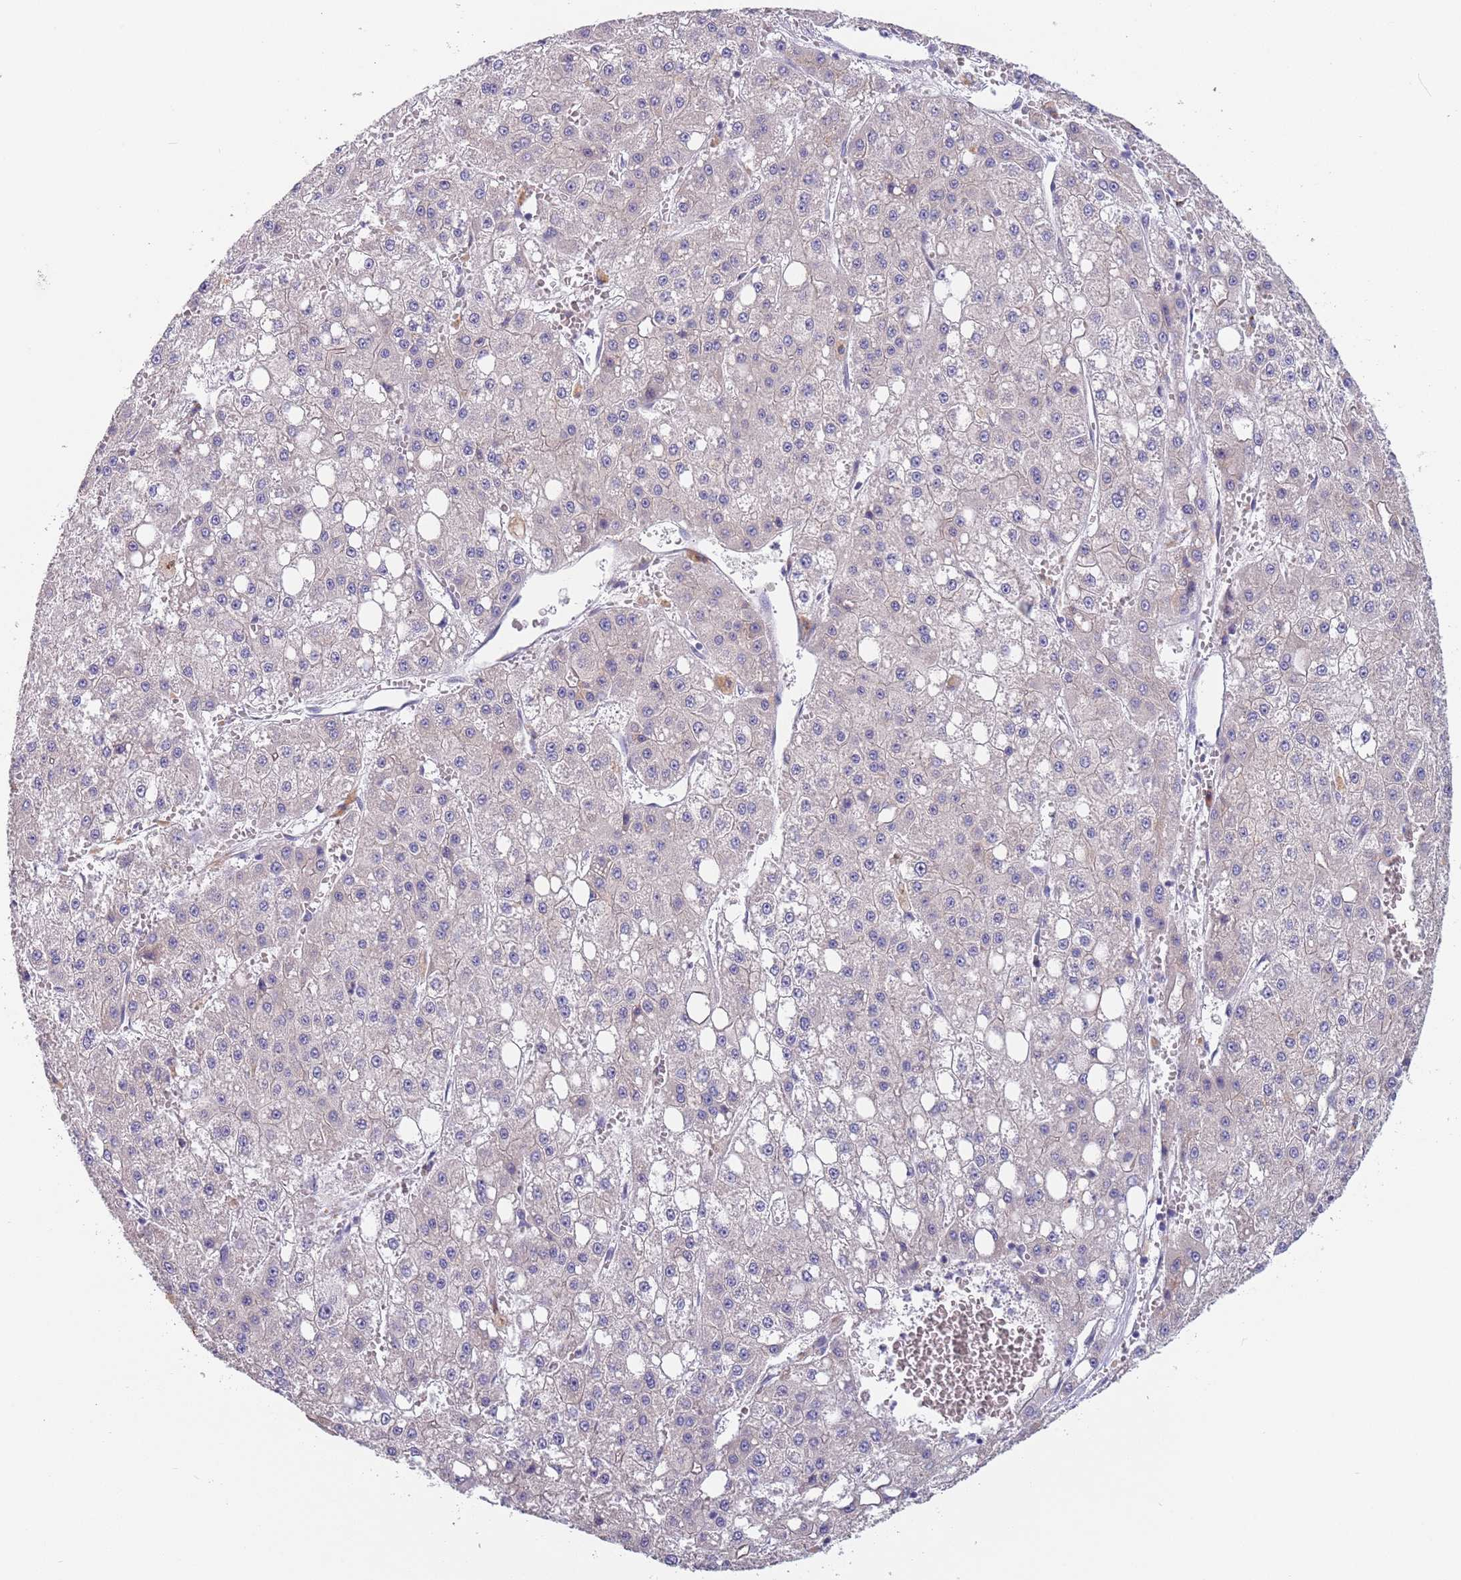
{"staining": {"intensity": "negative", "quantity": "none", "location": "none"}, "tissue": "liver cancer", "cell_type": "Tumor cells", "image_type": "cancer", "snomed": [{"axis": "morphology", "description": "Carcinoma, Hepatocellular, NOS"}, {"axis": "topography", "description": "Liver"}], "caption": "Tumor cells show no significant protein positivity in liver cancer. (Brightfield microscopy of DAB (3,3'-diaminobenzidine) immunohistochemistry (IHC) at high magnification).", "gene": "MAN1C1", "patient": {"sex": "male", "age": 47}}